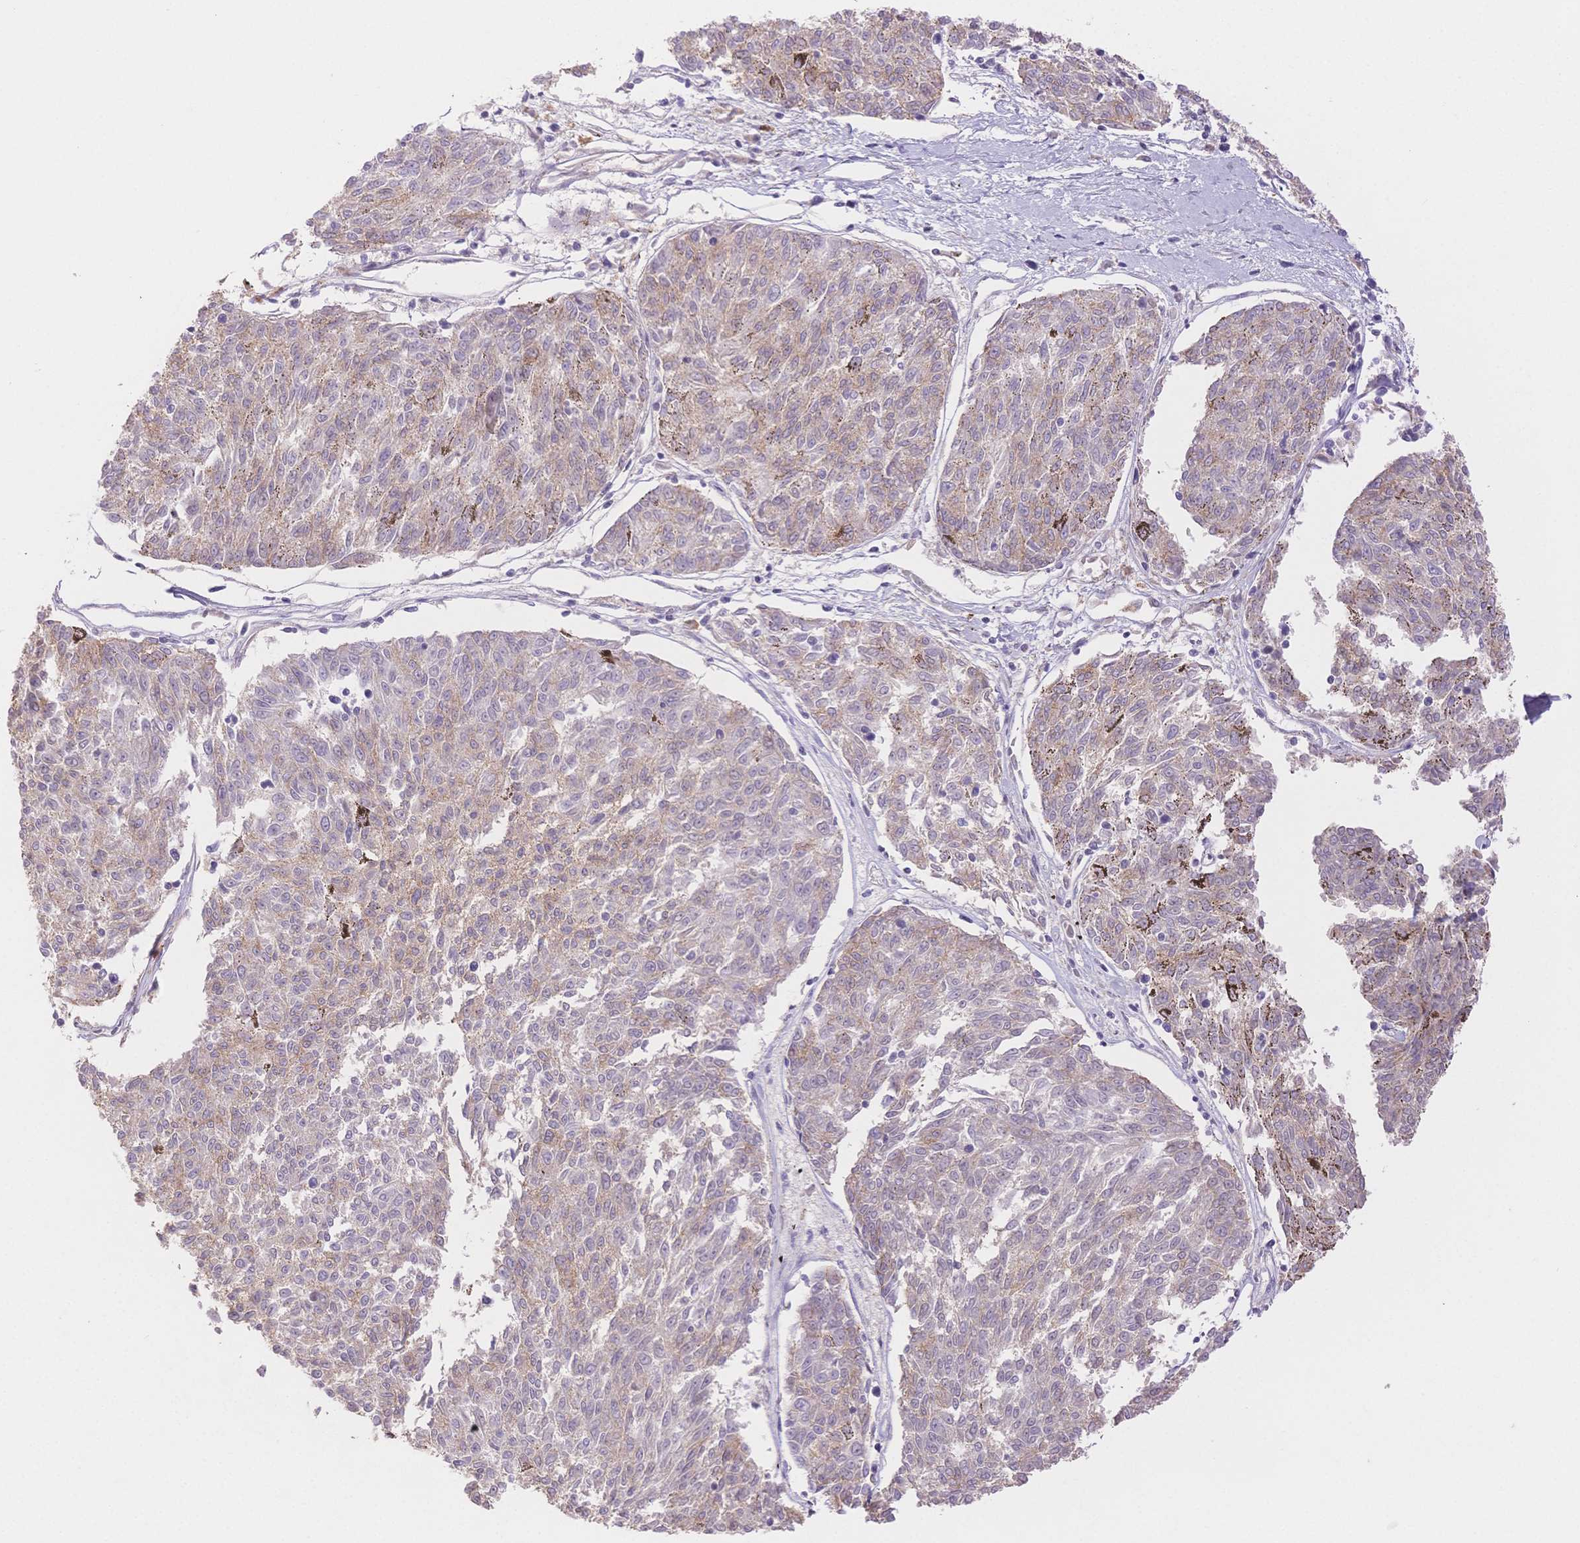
{"staining": {"intensity": "negative", "quantity": "none", "location": "none"}, "tissue": "melanoma", "cell_type": "Tumor cells", "image_type": "cancer", "snomed": [{"axis": "morphology", "description": "Malignant melanoma, NOS"}, {"axis": "topography", "description": "Skin"}], "caption": "The image shows no significant staining in tumor cells of malignant melanoma.", "gene": "WDR54", "patient": {"sex": "female", "age": 72}}